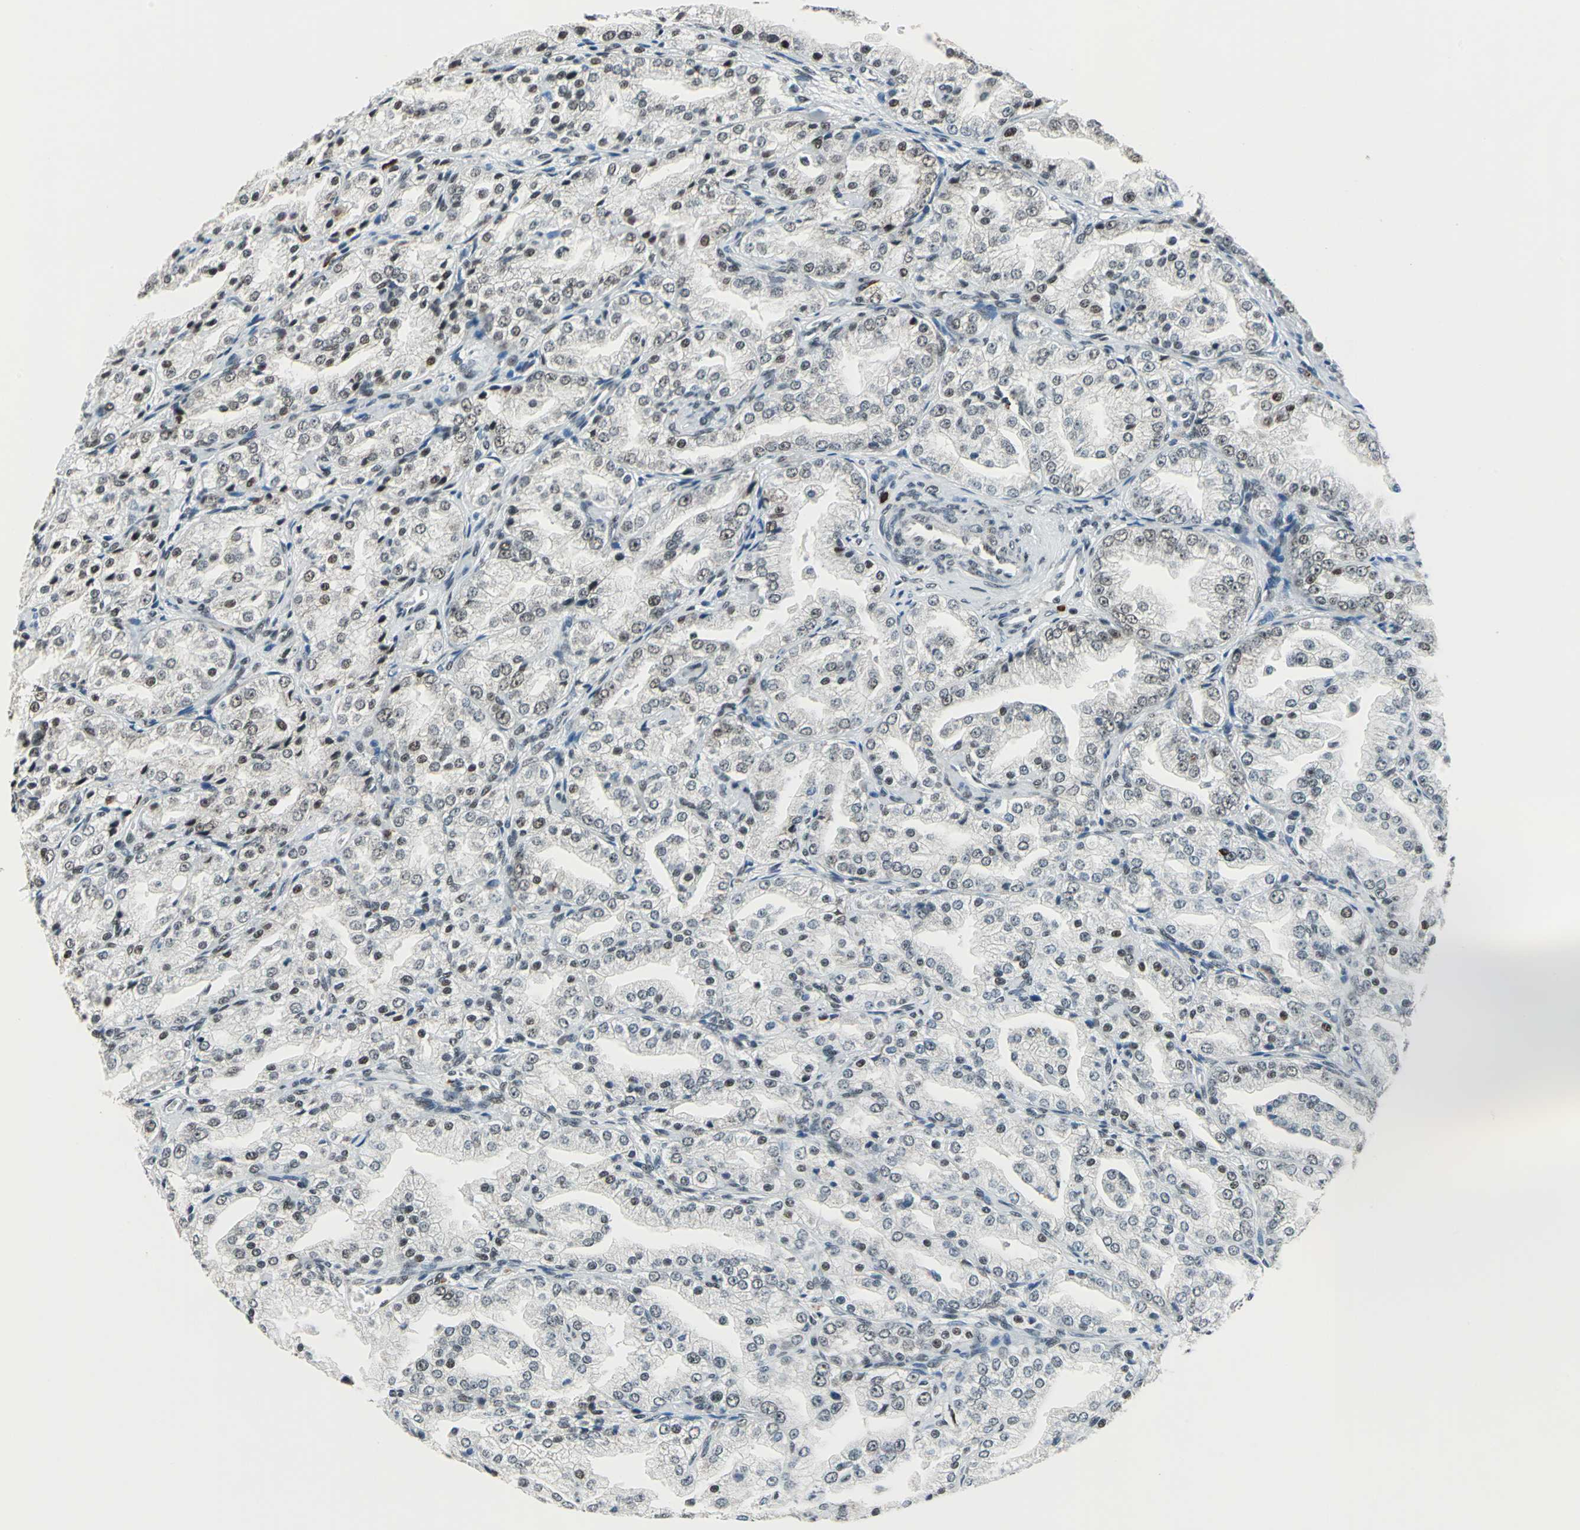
{"staining": {"intensity": "weak", "quantity": "<25%", "location": "nuclear"}, "tissue": "prostate cancer", "cell_type": "Tumor cells", "image_type": "cancer", "snomed": [{"axis": "morphology", "description": "Adenocarcinoma, High grade"}, {"axis": "topography", "description": "Prostate"}], "caption": "Immunohistochemistry (IHC) micrograph of neoplastic tissue: prostate cancer (high-grade adenocarcinoma) stained with DAB (3,3'-diaminobenzidine) demonstrates no significant protein expression in tumor cells. (Brightfield microscopy of DAB (3,3'-diaminobenzidine) immunohistochemistry (IHC) at high magnification).", "gene": "BCLAF1", "patient": {"sex": "male", "age": 61}}